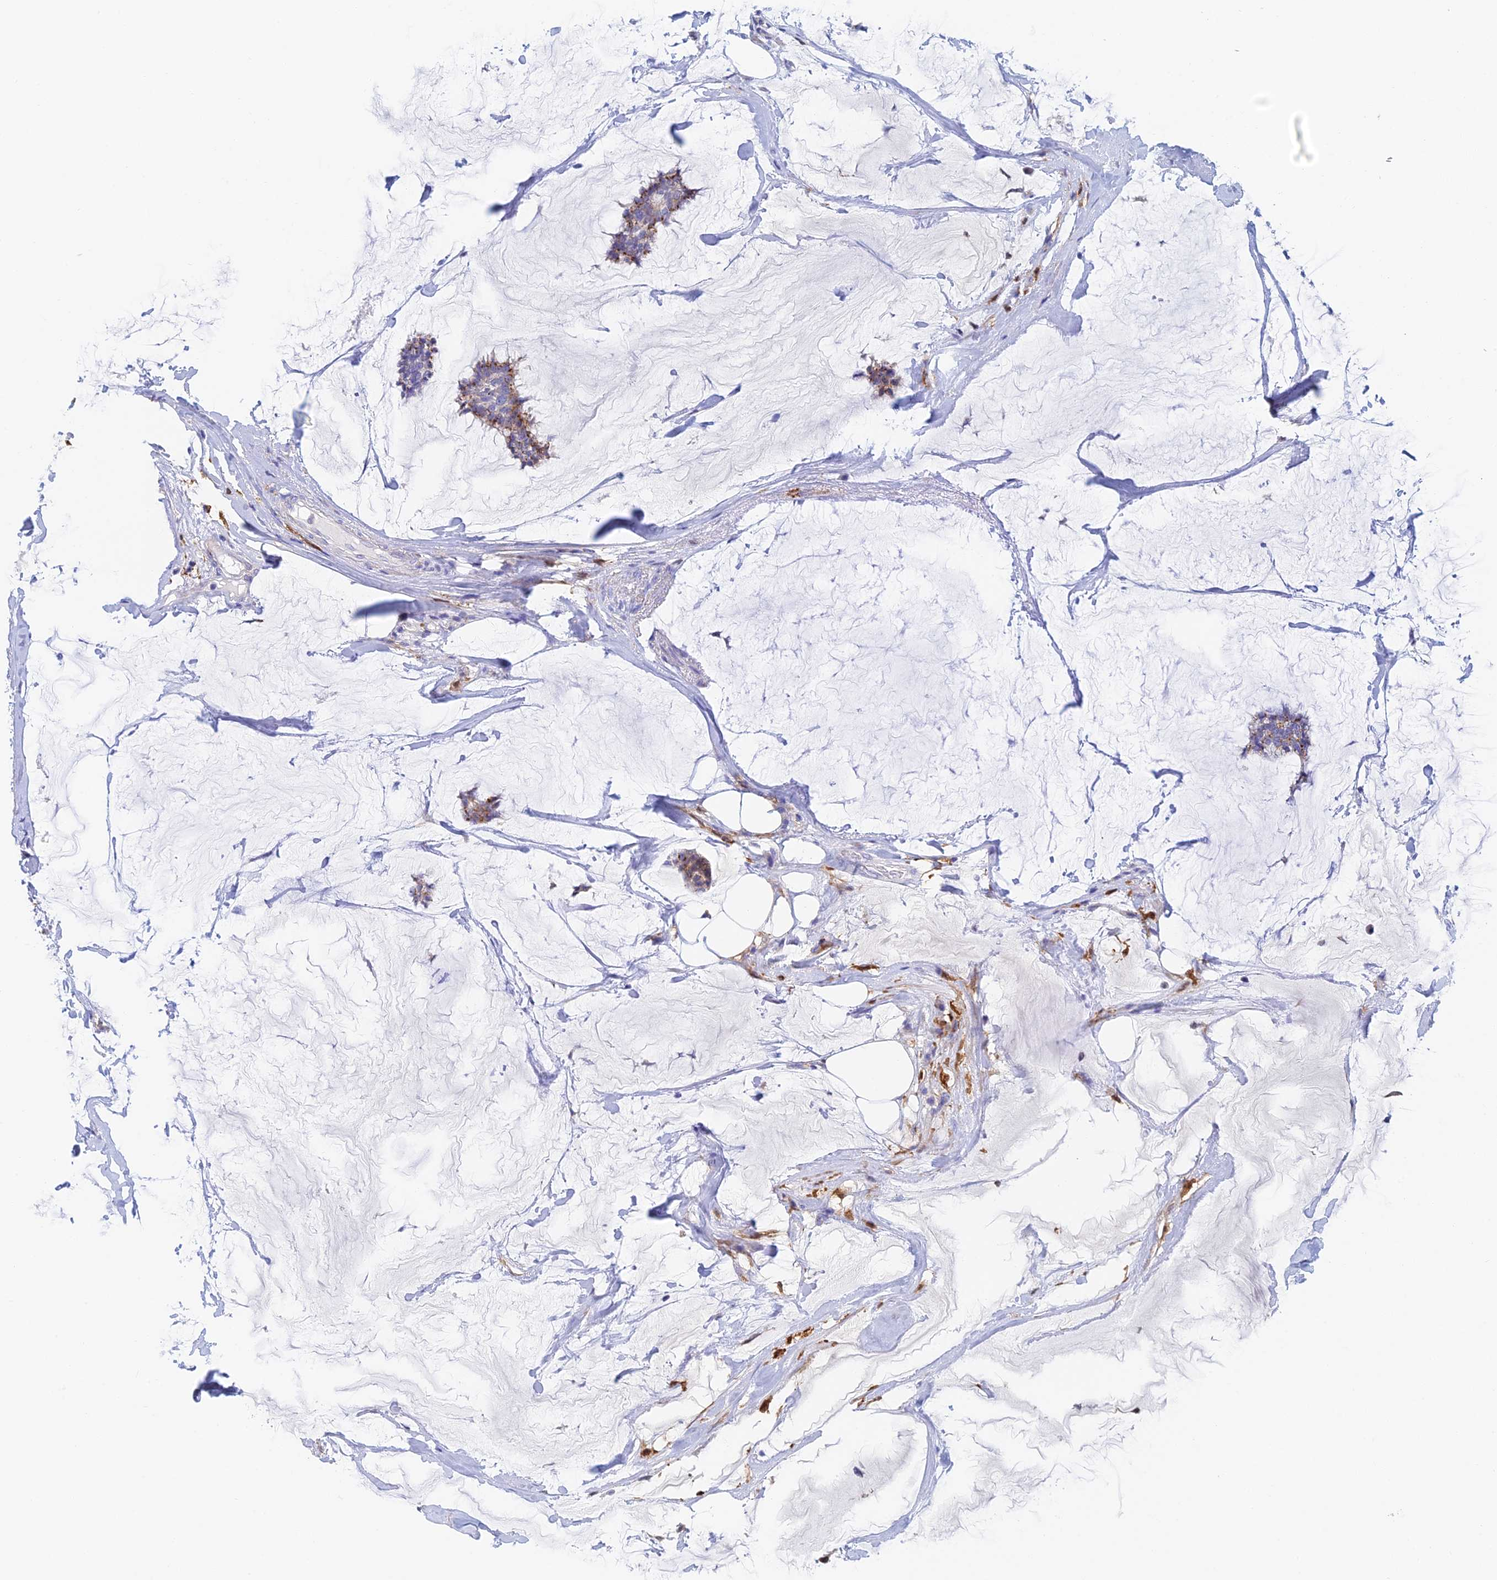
{"staining": {"intensity": "moderate", "quantity": "<25%", "location": "cytoplasmic/membranous"}, "tissue": "breast cancer", "cell_type": "Tumor cells", "image_type": "cancer", "snomed": [{"axis": "morphology", "description": "Duct carcinoma"}, {"axis": "topography", "description": "Breast"}], "caption": "Moderate cytoplasmic/membranous protein staining is identified in about <25% of tumor cells in breast invasive ductal carcinoma.", "gene": "SLC24A3", "patient": {"sex": "female", "age": 93}}